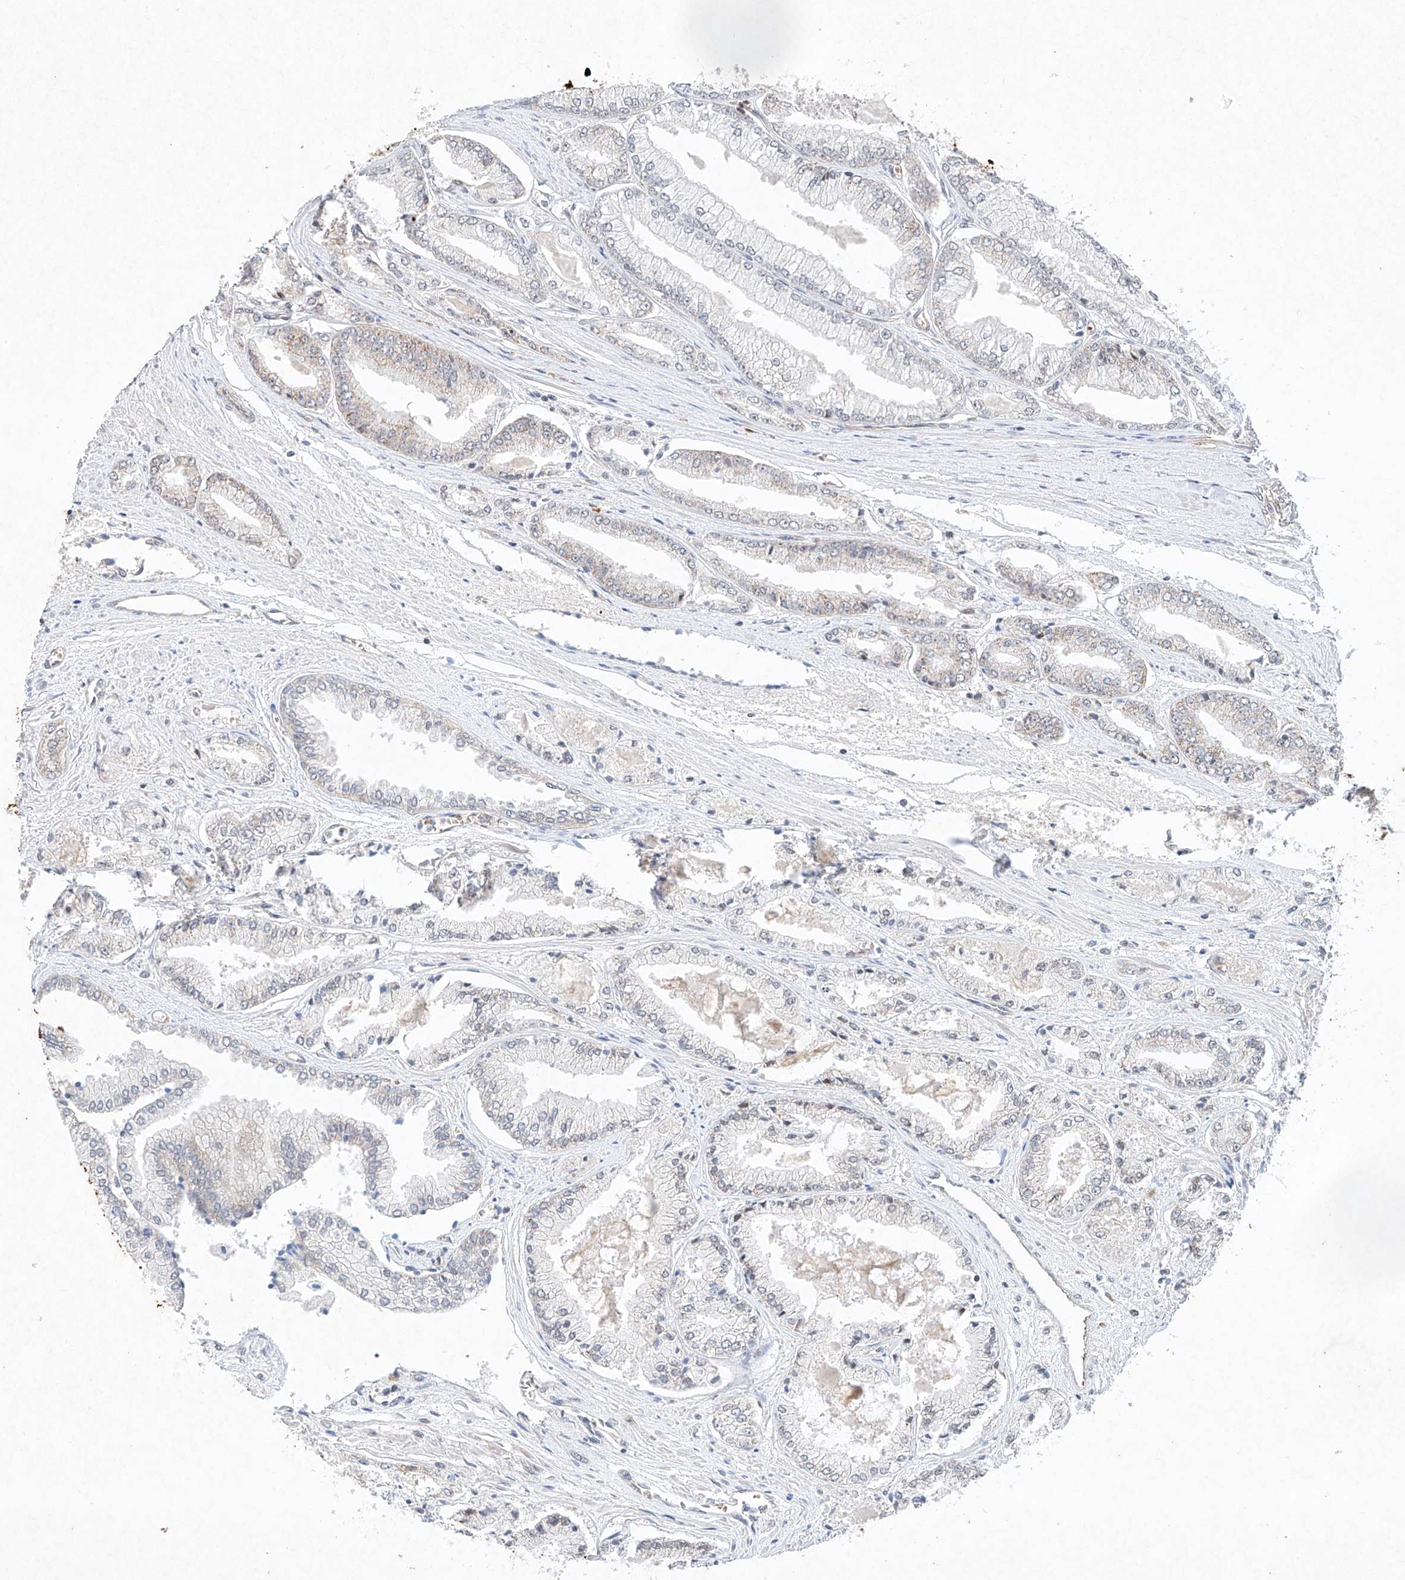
{"staining": {"intensity": "negative", "quantity": "none", "location": "none"}, "tissue": "prostate cancer", "cell_type": "Tumor cells", "image_type": "cancer", "snomed": [{"axis": "morphology", "description": "Adenocarcinoma, Low grade"}, {"axis": "topography", "description": "Prostate"}], "caption": "Tumor cells show no significant protein positivity in prostate cancer.", "gene": "FASTK", "patient": {"sex": "male", "age": 52}}